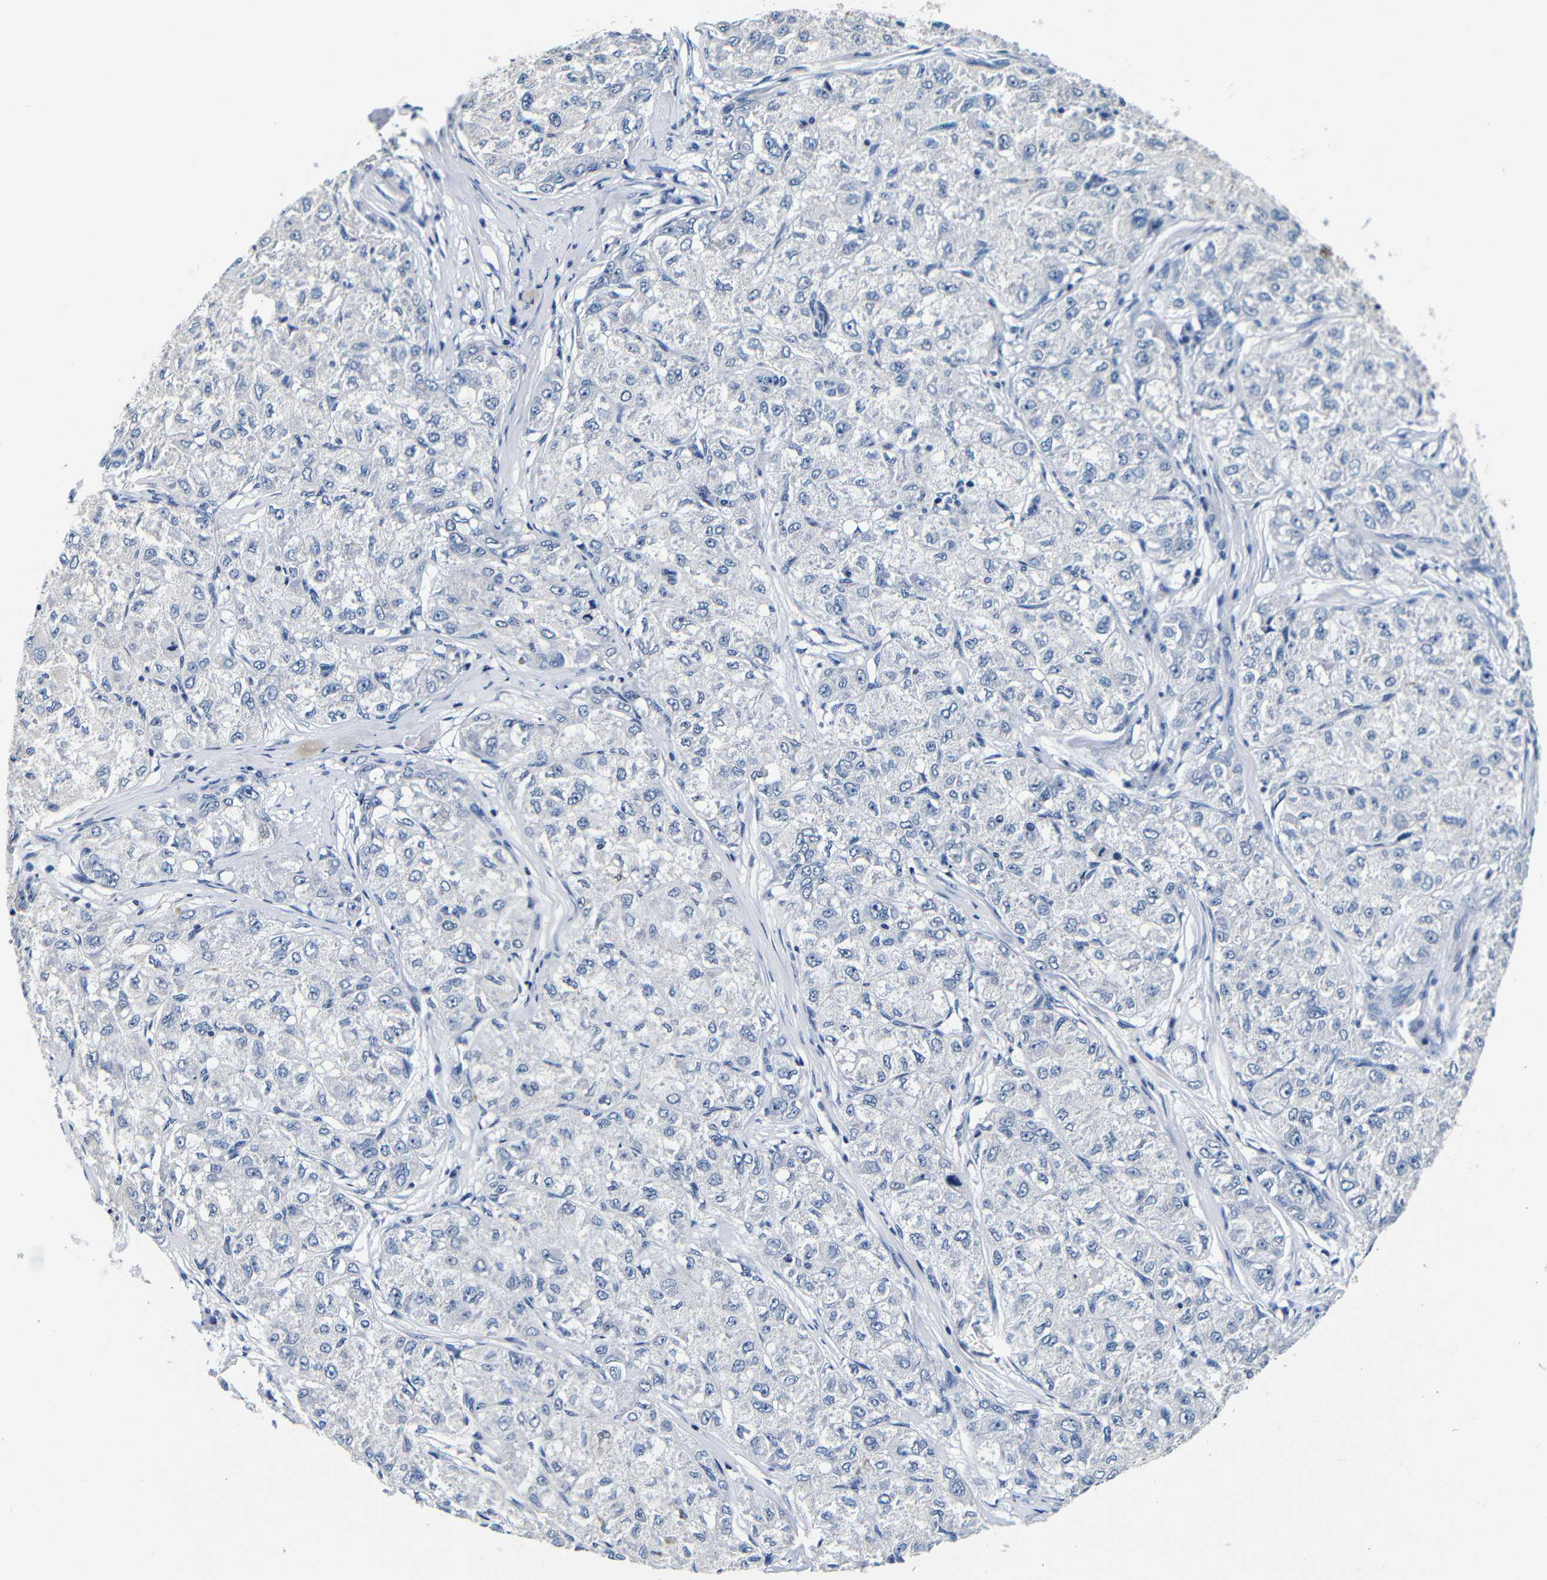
{"staining": {"intensity": "negative", "quantity": "none", "location": "none"}, "tissue": "liver cancer", "cell_type": "Tumor cells", "image_type": "cancer", "snomed": [{"axis": "morphology", "description": "Carcinoma, Hepatocellular, NOS"}, {"axis": "topography", "description": "Liver"}], "caption": "Tumor cells show no significant staining in liver cancer.", "gene": "GP1BA", "patient": {"sex": "male", "age": 80}}